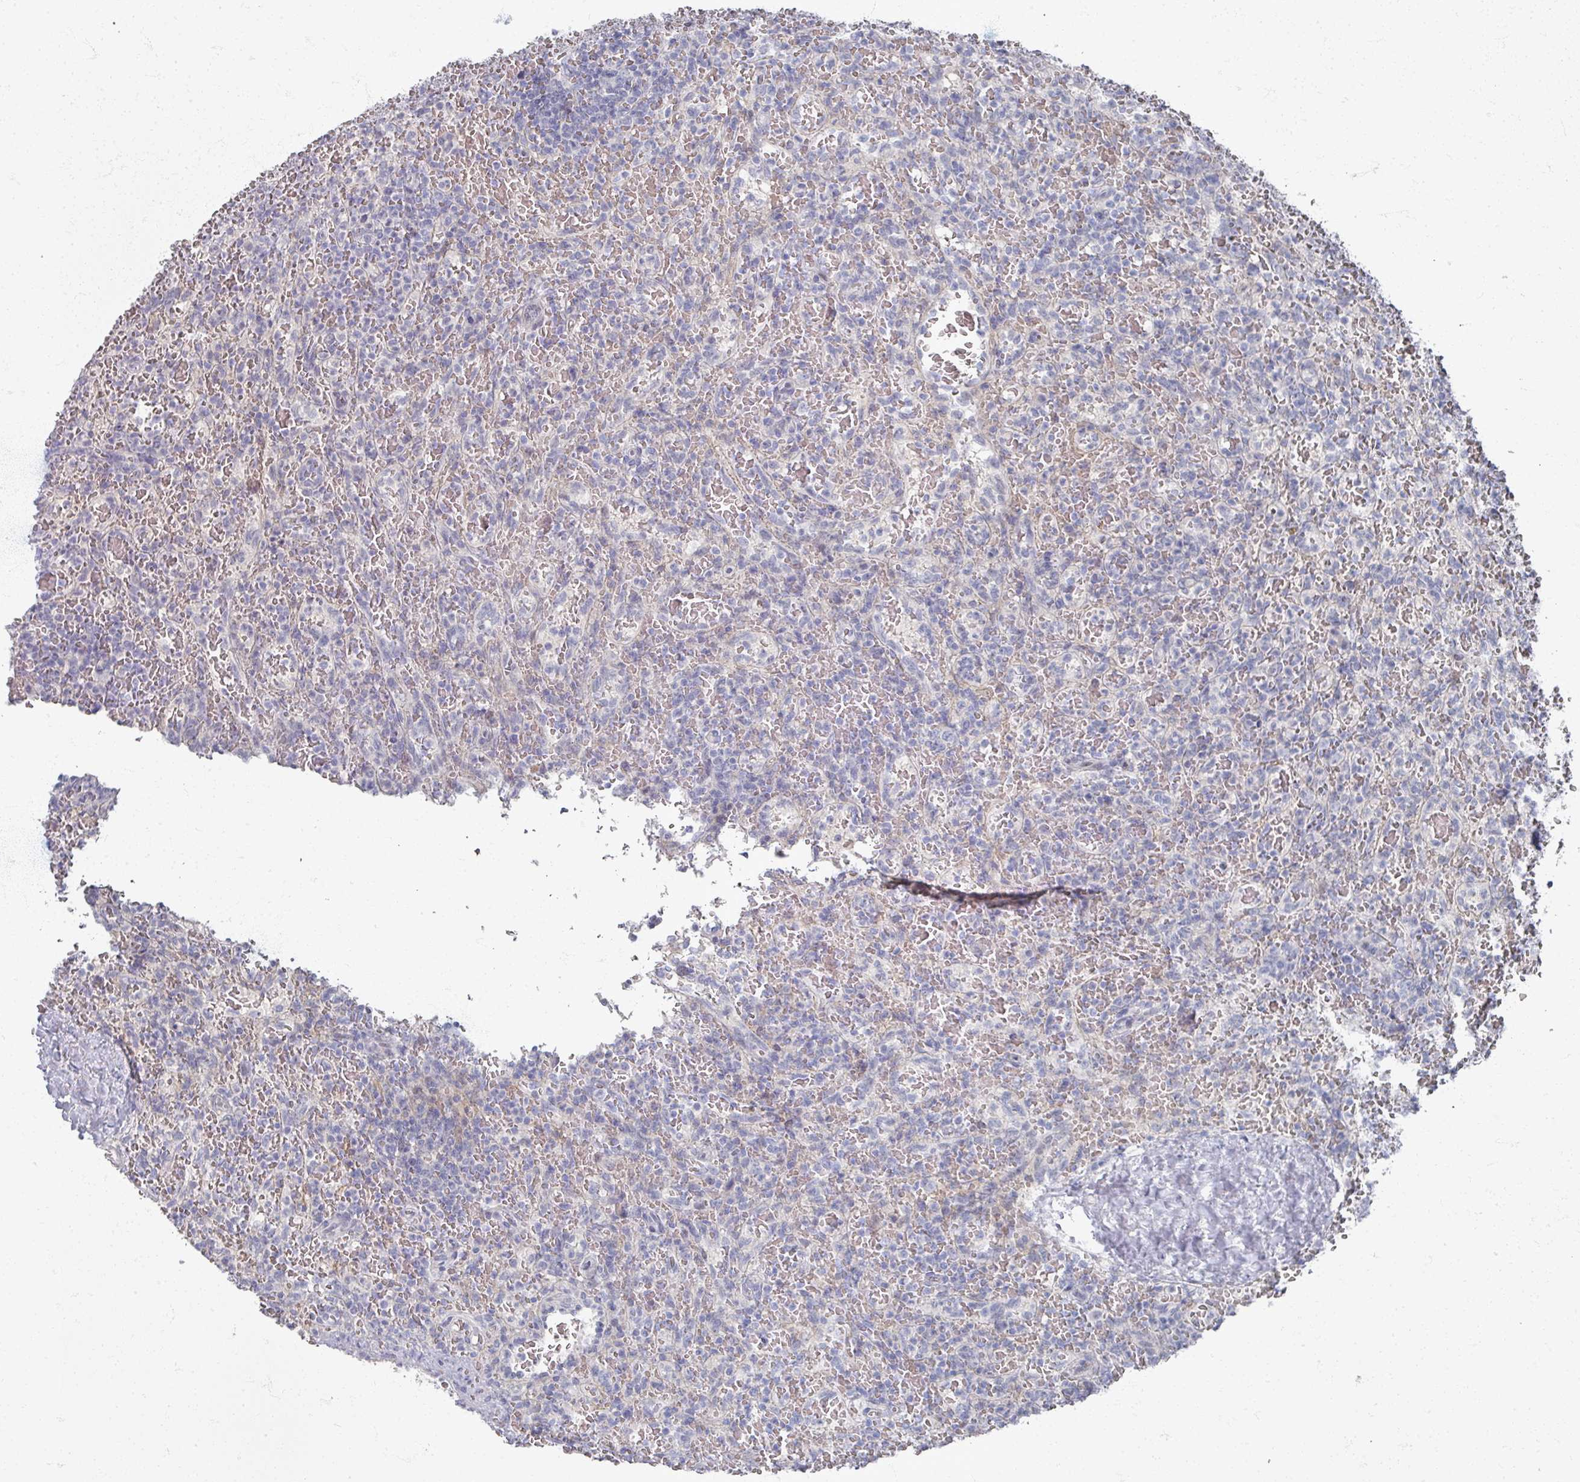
{"staining": {"intensity": "negative", "quantity": "none", "location": "none"}, "tissue": "lymphoma", "cell_type": "Tumor cells", "image_type": "cancer", "snomed": [{"axis": "morphology", "description": "Malignant lymphoma, non-Hodgkin's type, Low grade"}, {"axis": "topography", "description": "Spleen"}], "caption": "This is an immunohistochemistry (IHC) histopathology image of lymphoma. There is no staining in tumor cells.", "gene": "TTYH3", "patient": {"sex": "female", "age": 64}}